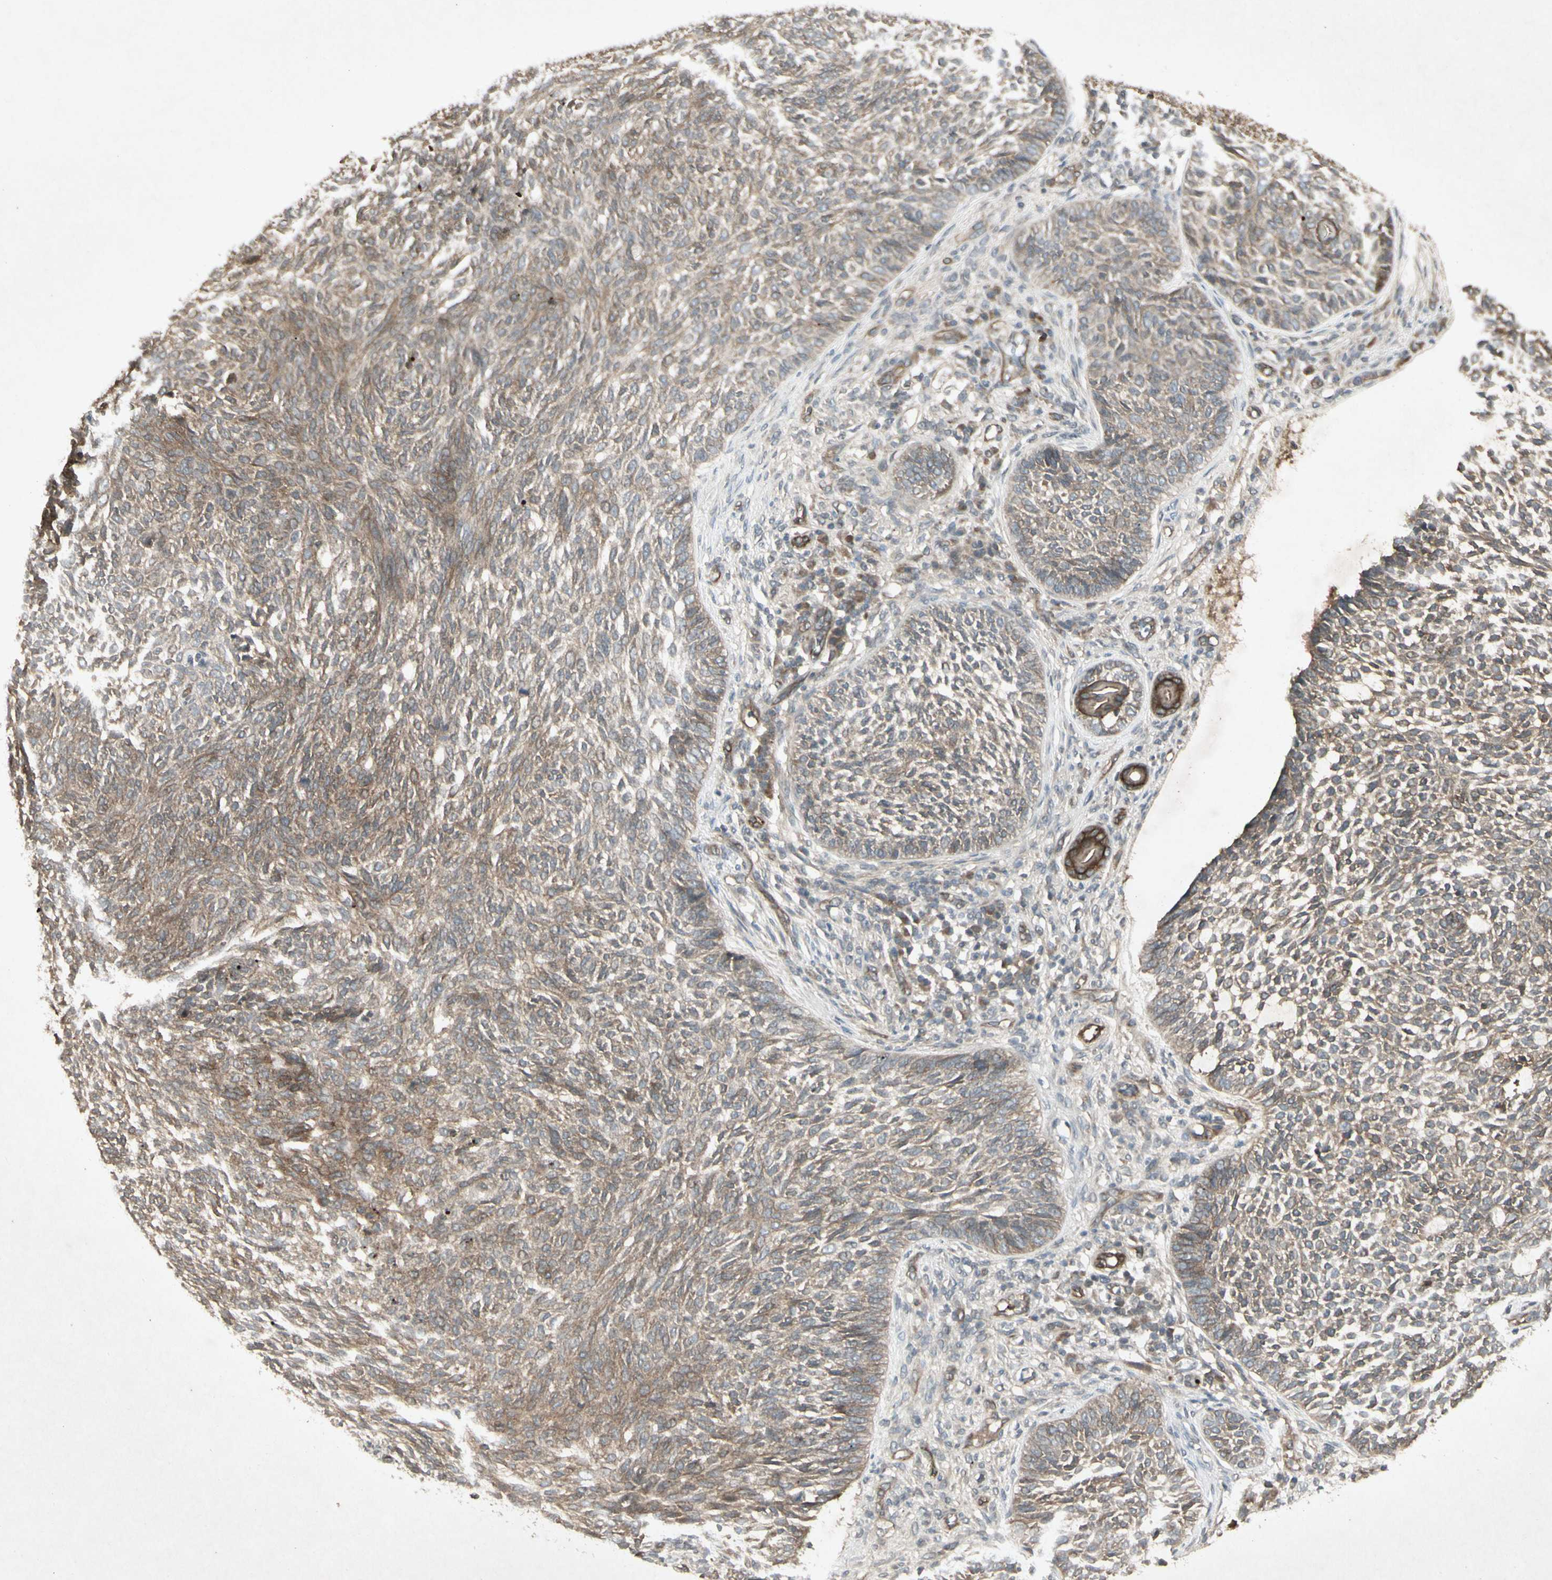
{"staining": {"intensity": "weak", "quantity": ">75%", "location": "cytoplasmic/membranous"}, "tissue": "skin cancer", "cell_type": "Tumor cells", "image_type": "cancer", "snomed": [{"axis": "morphology", "description": "Basal cell carcinoma"}, {"axis": "topography", "description": "Skin"}], "caption": "Brown immunohistochemical staining in human skin cancer (basal cell carcinoma) reveals weak cytoplasmic/membranous positivity in approximately >75% of tumor cells. Using DAB (3,3'-diaminobenzidine) (brown) and hematoxylin (blue) stains, captured at high magnification using brightfield microscopy.", "gene": "JAG1", "patient": {"sex": "male", "age": 87}}